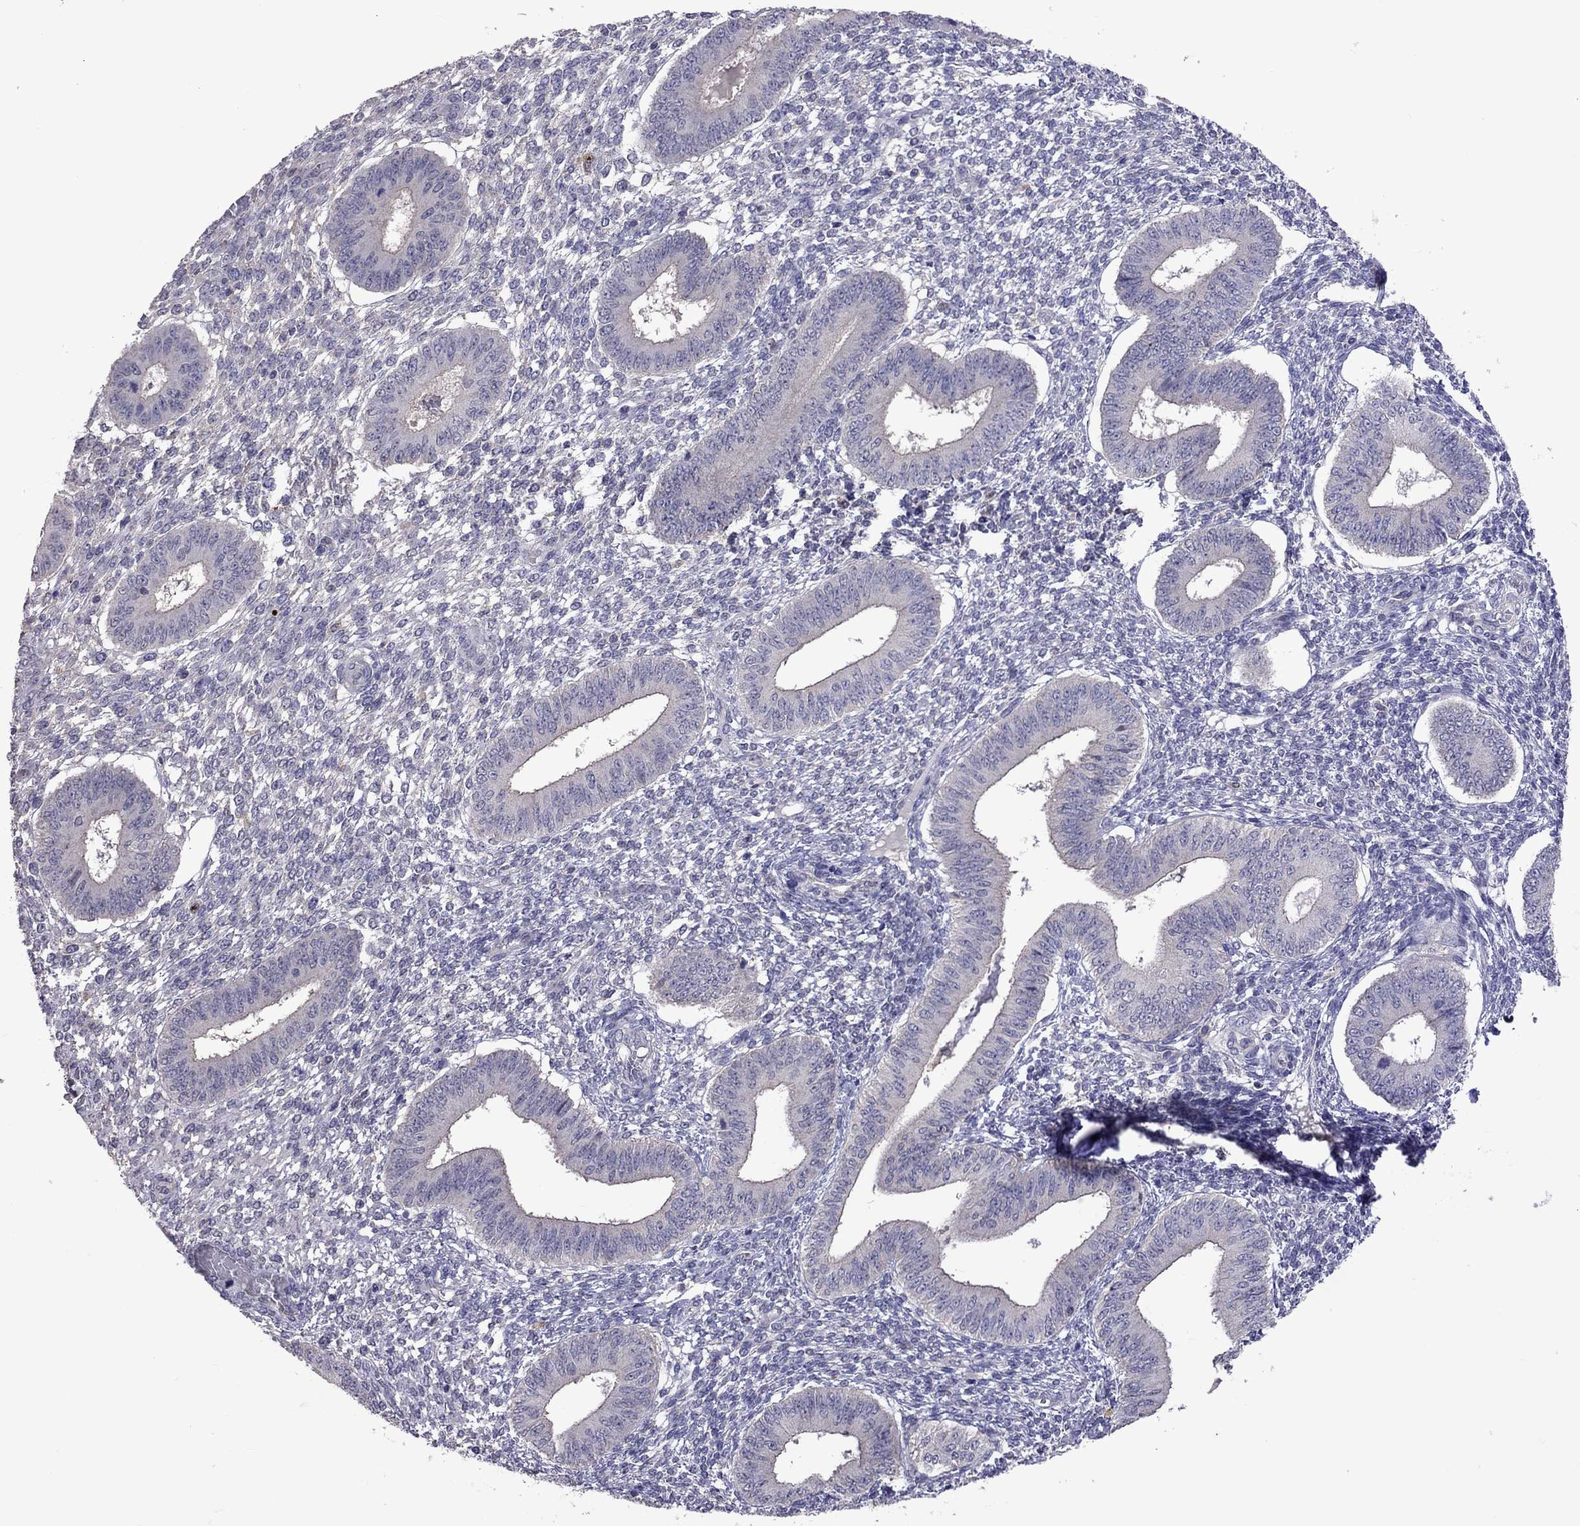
{"staining": {"intensity": "negative", "quantity": "none", "location": "none"}, "tissue": "endometrium", "cell_type": "Cells in endometrial stroma", "image_type": "normal", "snomed": [{"axis": "morphology", "description": "Normal tissue, NOS"}, {"axis": "topography", "description": "Endometrium"}], "caption": "Cells in endometrial stroma show no significant protein positivity in normal endometrium. Brightfield microscopy of immunohistochemistry (IHC) stained with DAB (3,3'-diaminobenzidine) (brown) and hematoxylin (blue), captured at high magnification.", "gene": "RTP5", "patient": {"sex": "female", "age": 42}}